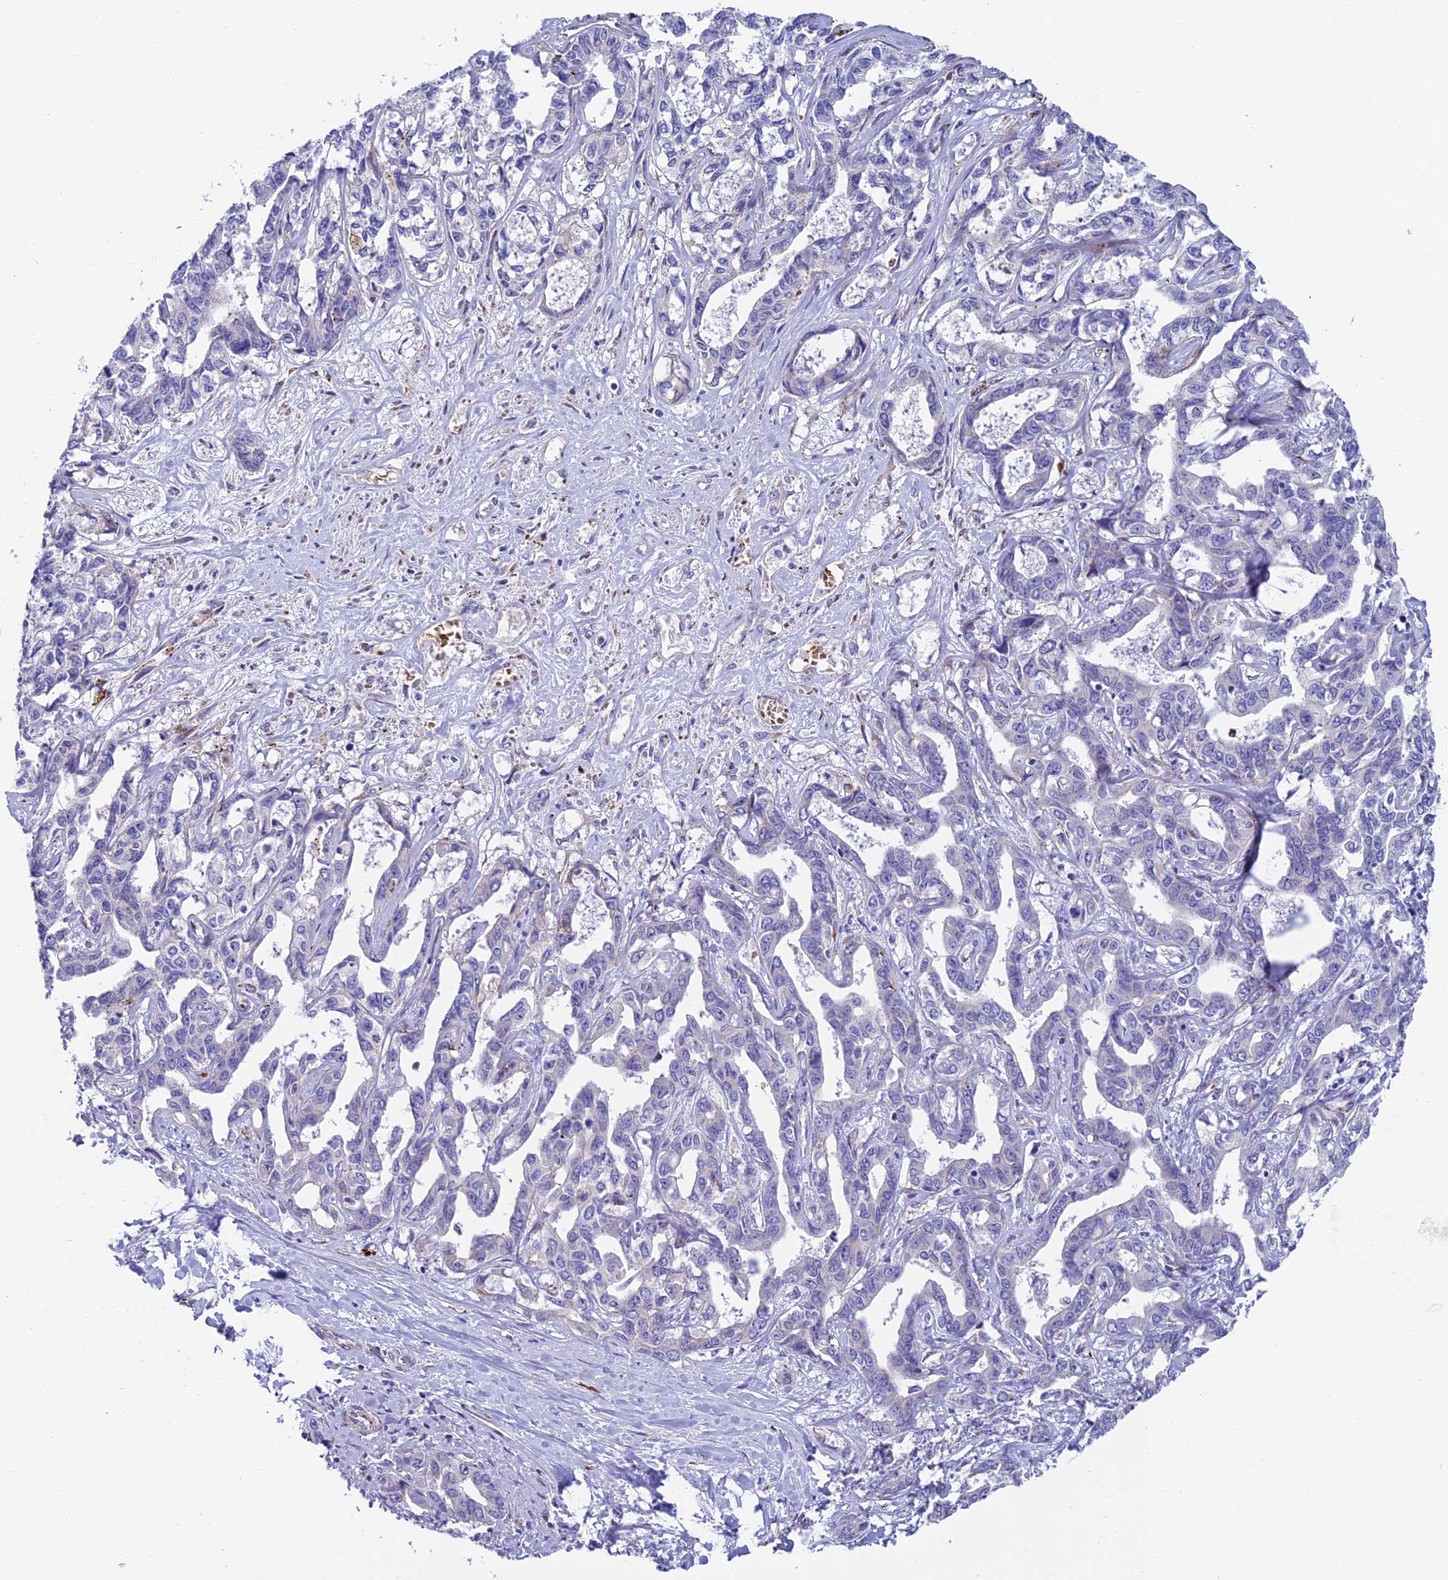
{"staining": {"intensity": "negative", "quantity": "none", "location": "none"}, "tissue": "liver cancer", "cell_type": "Tumor cells", "image_type": "cancer", "snomed": [{"axis": "morphology", "description": "Cholangiocarcinoma"}, {"axis": "topography", "description": "Liver"}], "caption": "Liver cancer was stained to show a protein in brown. There is no significant positivity in tumor cells.", "gene": "MACIR", "patient": {"sex": "male", "age": 59}}